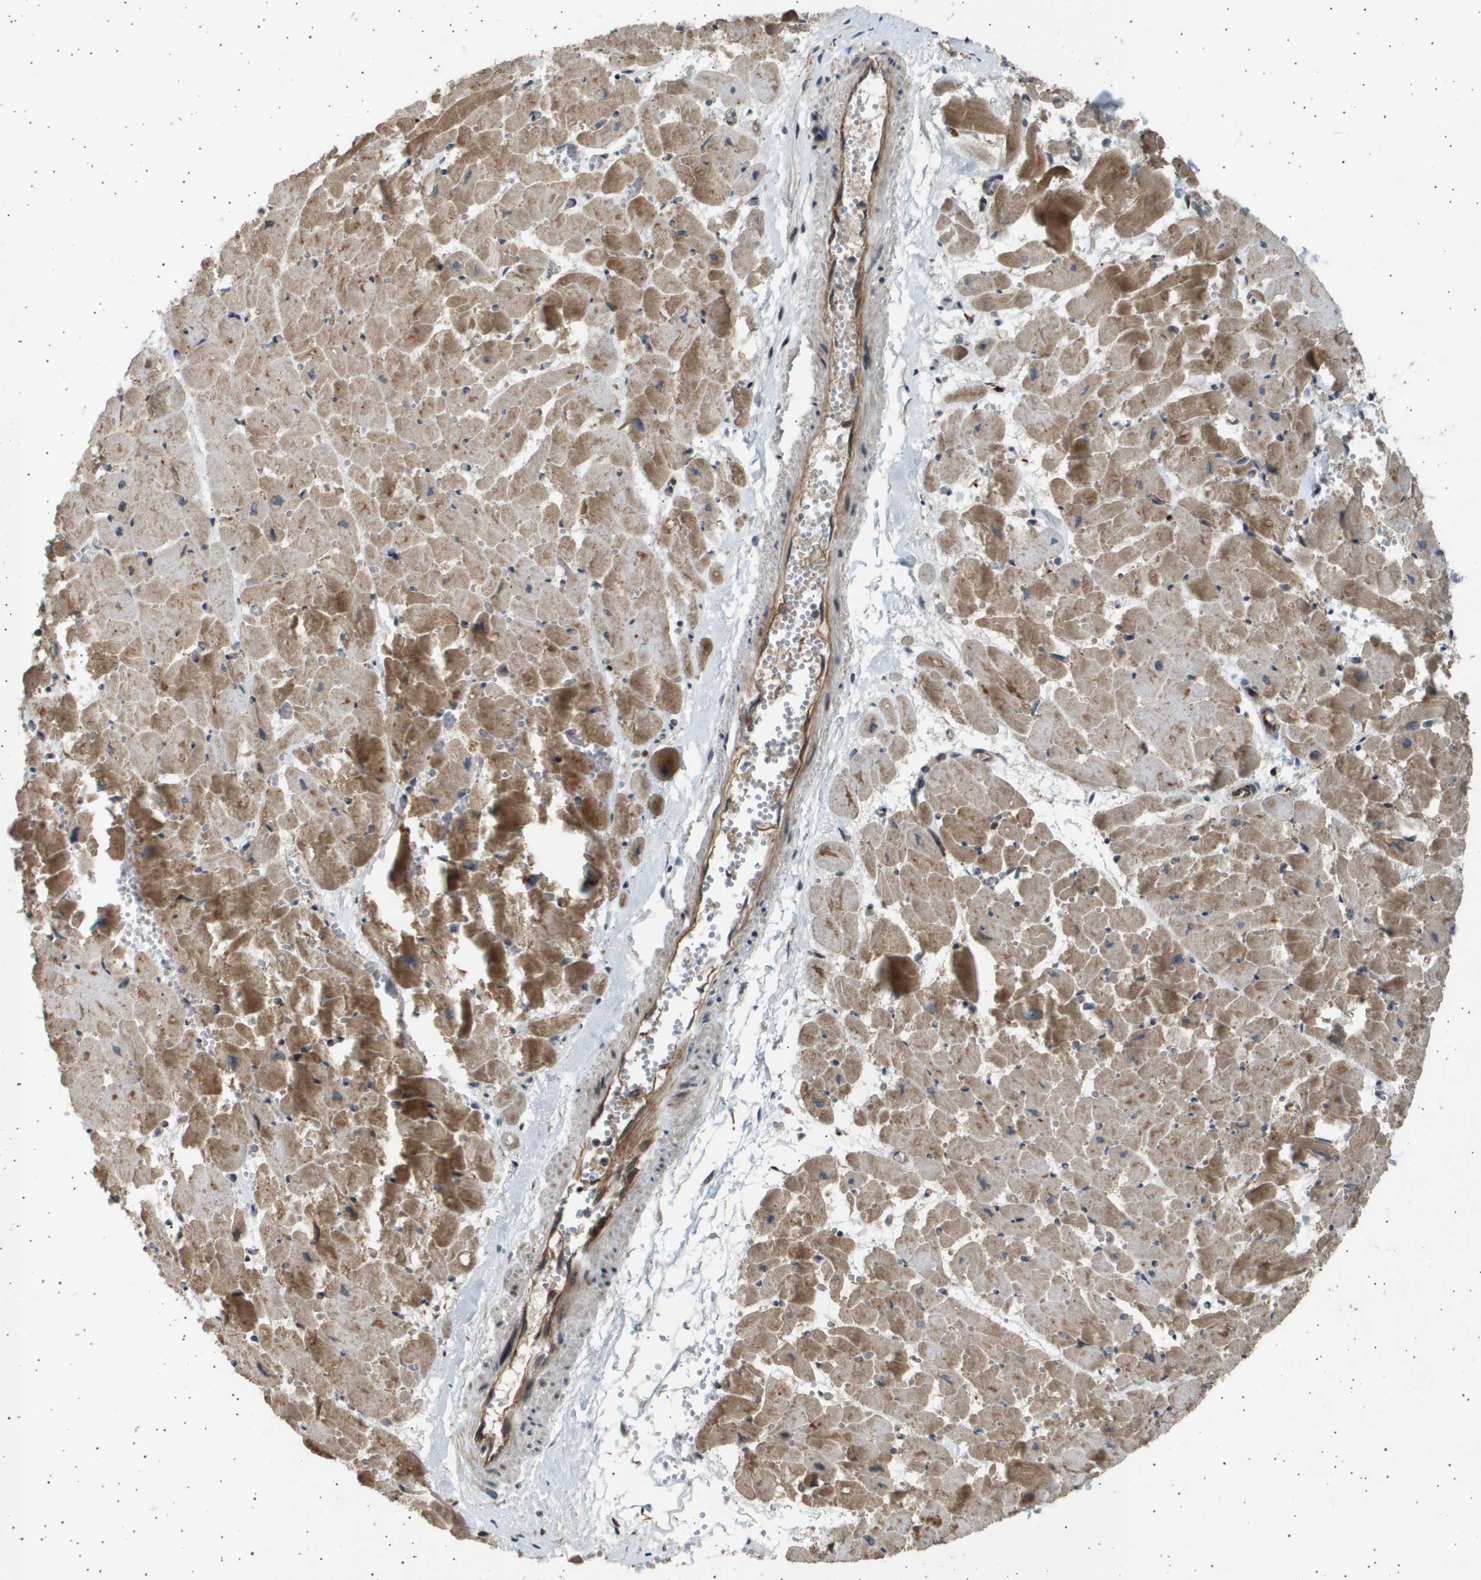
{"staining": {"intensity": "moderate", "quantity": ">75%", "location": "cytoplasmic/membranous"}, "tissue": "heart muscle", "cell_type": "Cardiomyocytes", "image_type": "normal", "snomed": [{"axis": "morphology", "description": "Normal tissue, NOS"}, {"axis": "topography", "description": "Heart"}], "caption": "This photomicrograph reveals immunohistochemistry staining of benign heart muscle, with medium moderate cytoplasmic/membranous positivity in about >75% of cardiomyocytes.", "gene": "TNRC6A", "patient": {"sex": "female", "age": 19}}